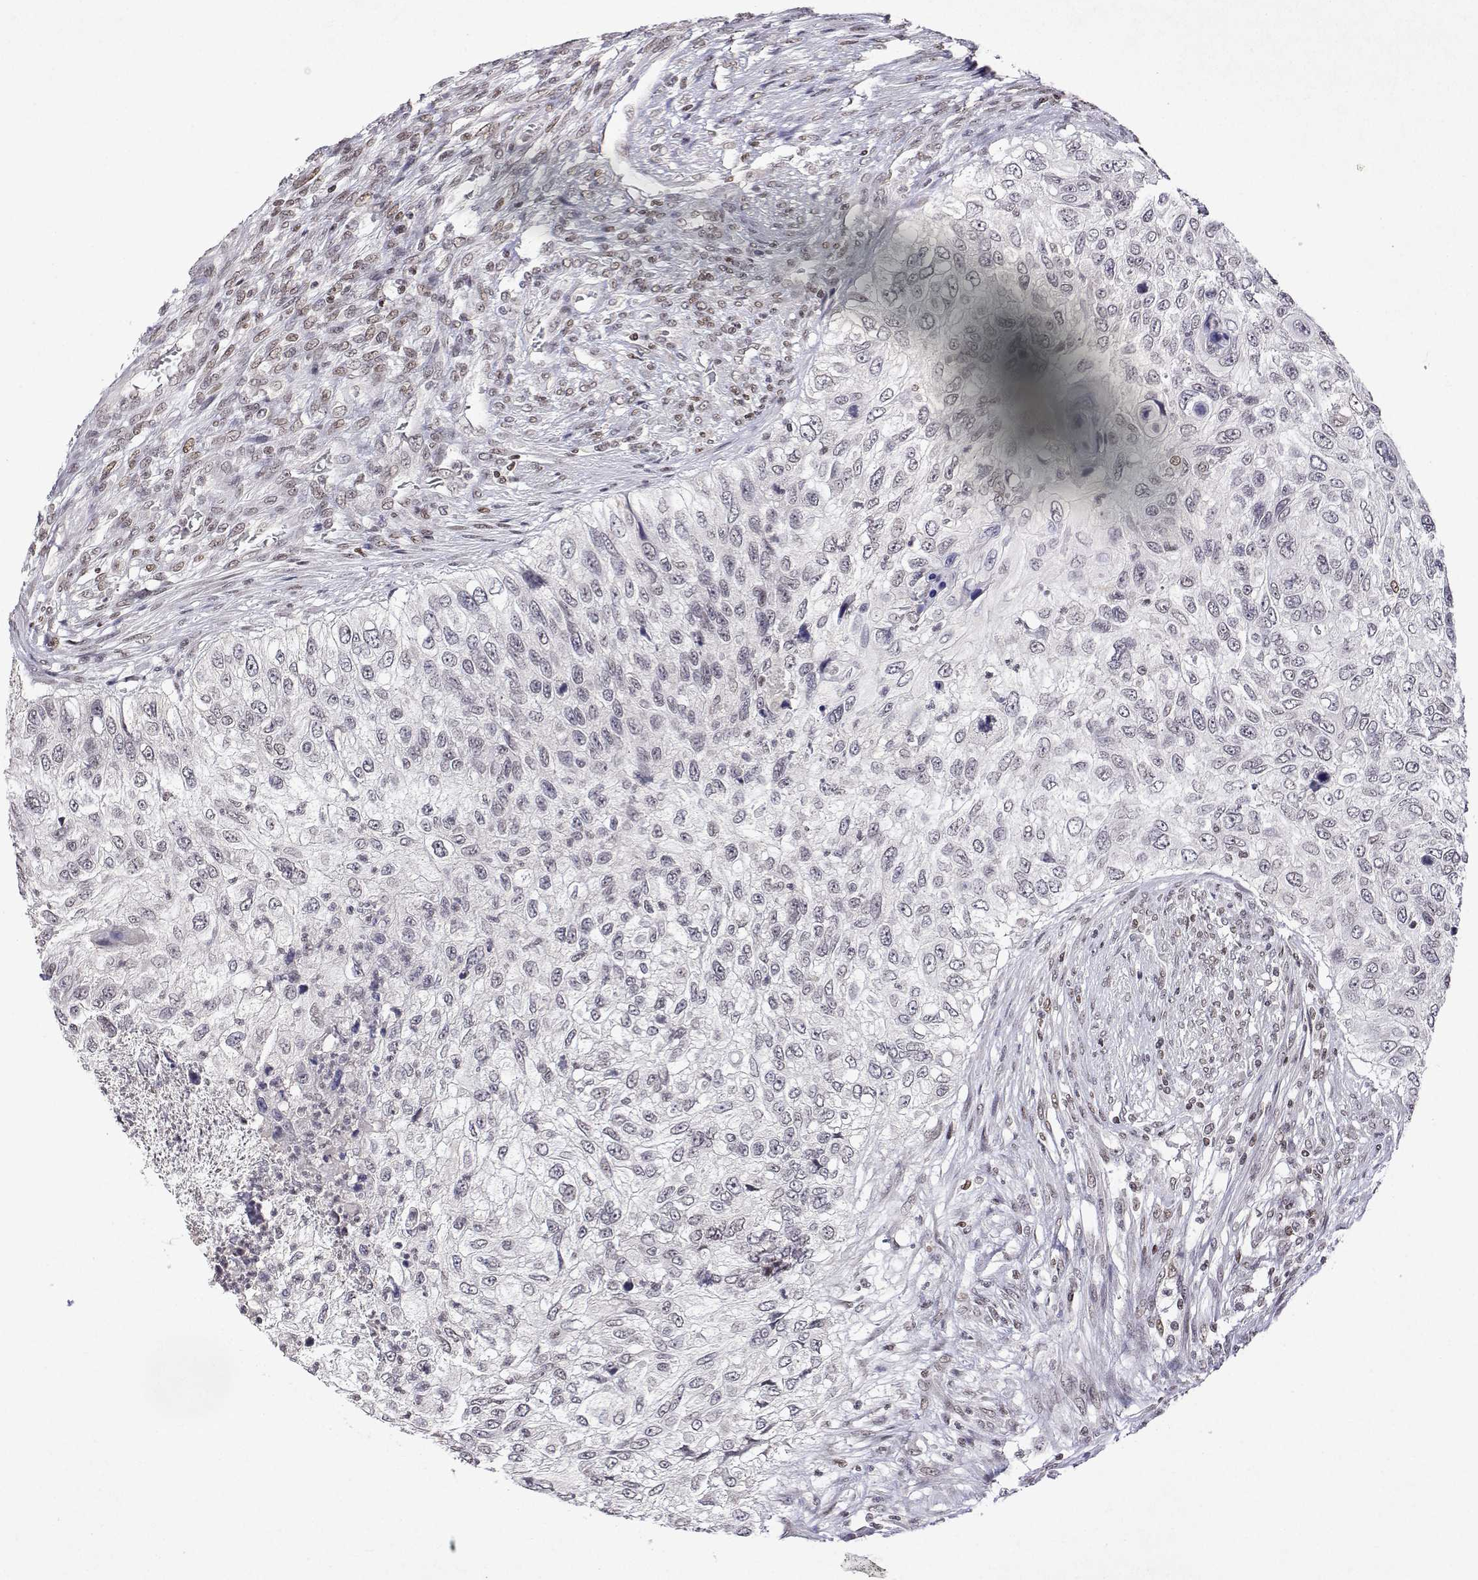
{"staining": {"intensity": "negative", "quantity": "none", "location": "none"}, "tissue": "urothelial cancer", "cell_type": "Tumor cells", "image_type": "cancer", "snomed": [{"axis": "morphology", "description": "Urothelial carcinoma, High grade"}, {"axis": "topography", "description": "Urinary bladder"}], "caption": "Tumor cells are negative for protein expression in human urothelial cancer.", "gene": "XPC", "patient": {"sex": "female", "age": 60}}